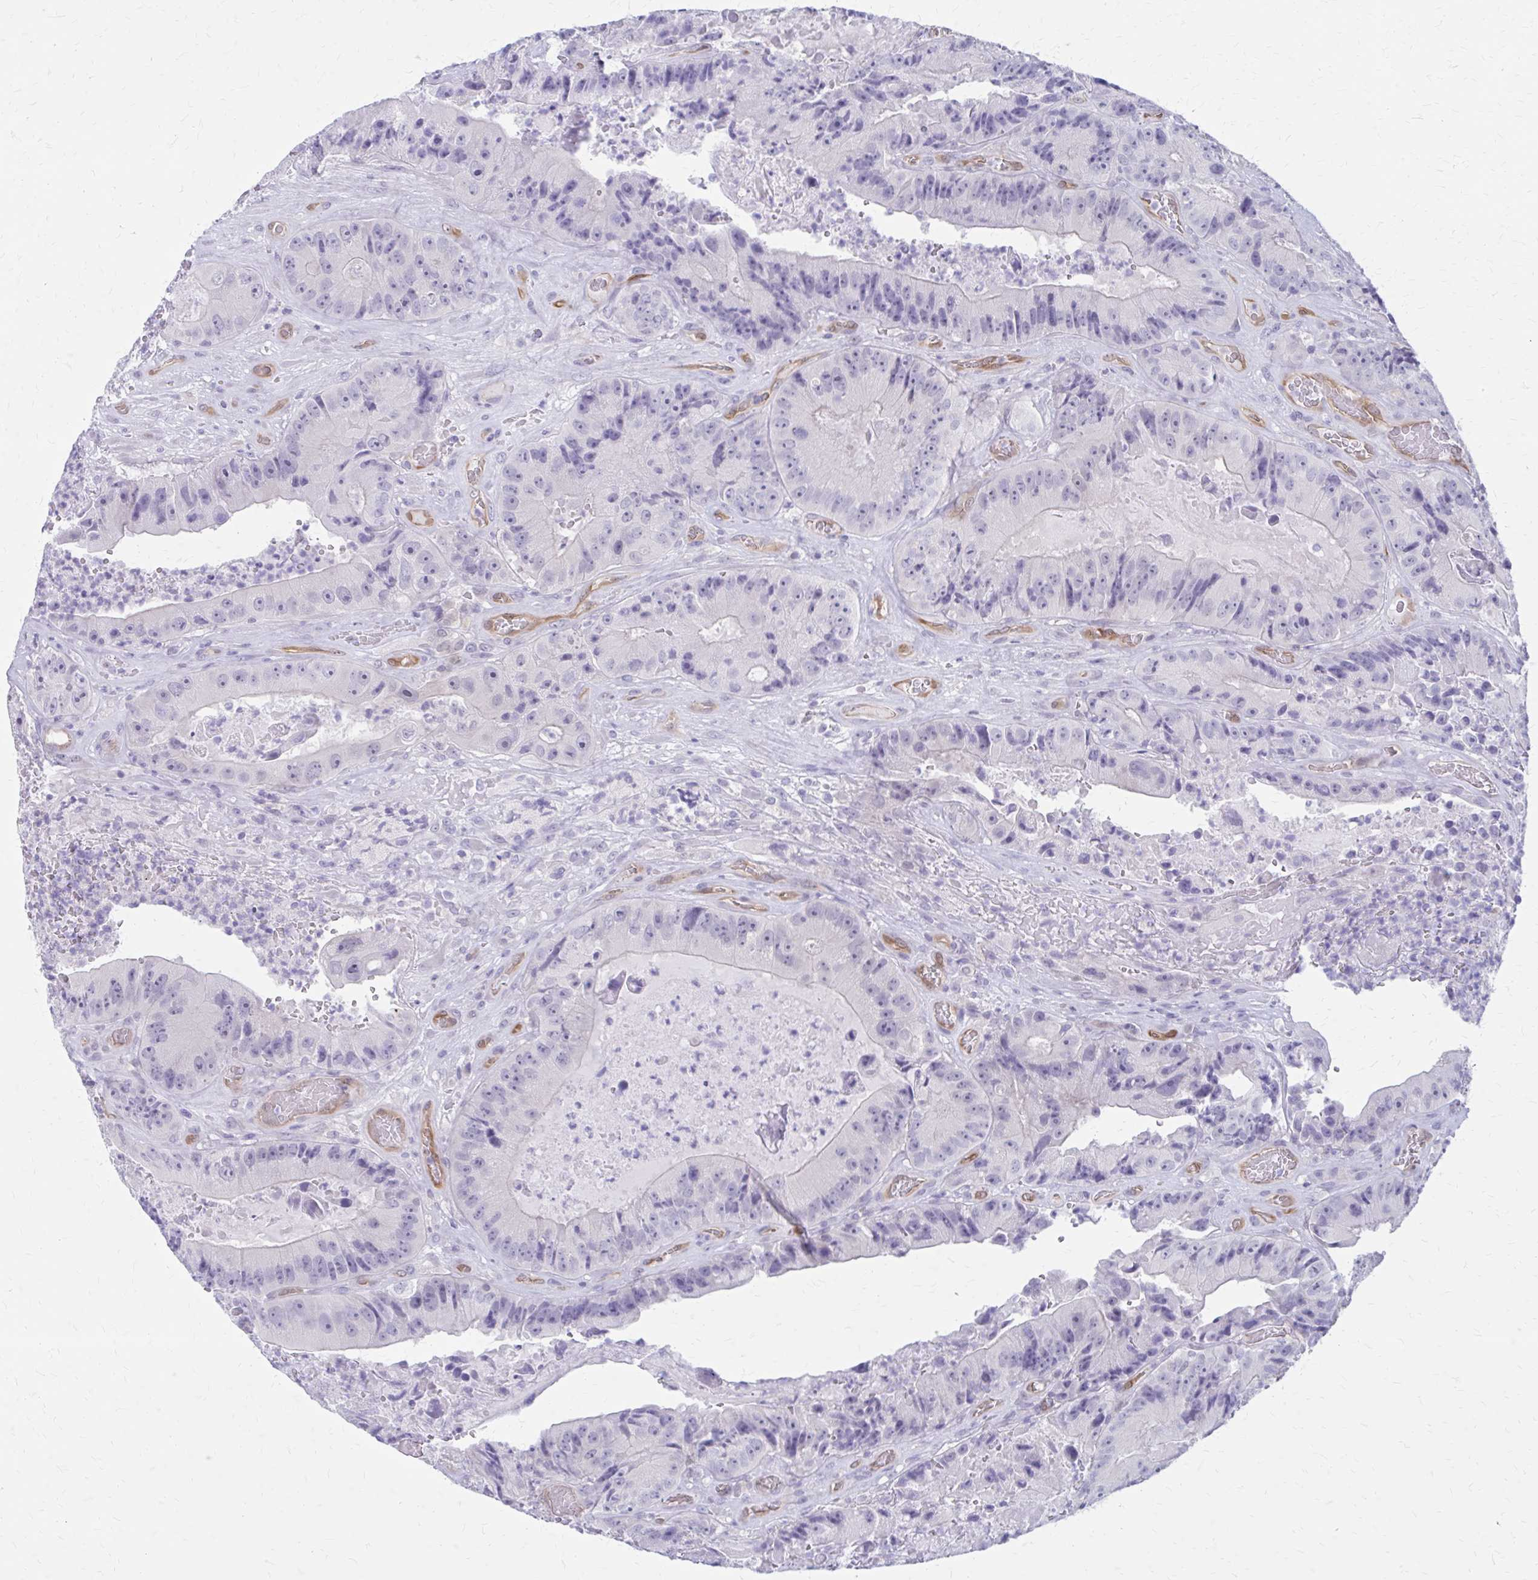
{"staining": {"intensity": "negative", "quantity": "none", "location": "none"}, "tissue": "colorectal cancer", "cell_type": "Tumor cells", "image_type": "cancer", "snomed": [{"axis": "morphology", "description": "Adenocarcinoma, NOS"}, {"axis": "topography", "description": "Colon"}], "caption": "Immunohistochemistry (IHC) micrograph of neoplastic tissue: colorectal adenocarcinoma stained with DAB shows no significant protein staining in tumor cells. (DAB immunohistochemistry (IHC) visualized using brightfield microscopy, high magnification).", "gene": "CLIC2", "patient": {"sex": "female", "age": 86}}